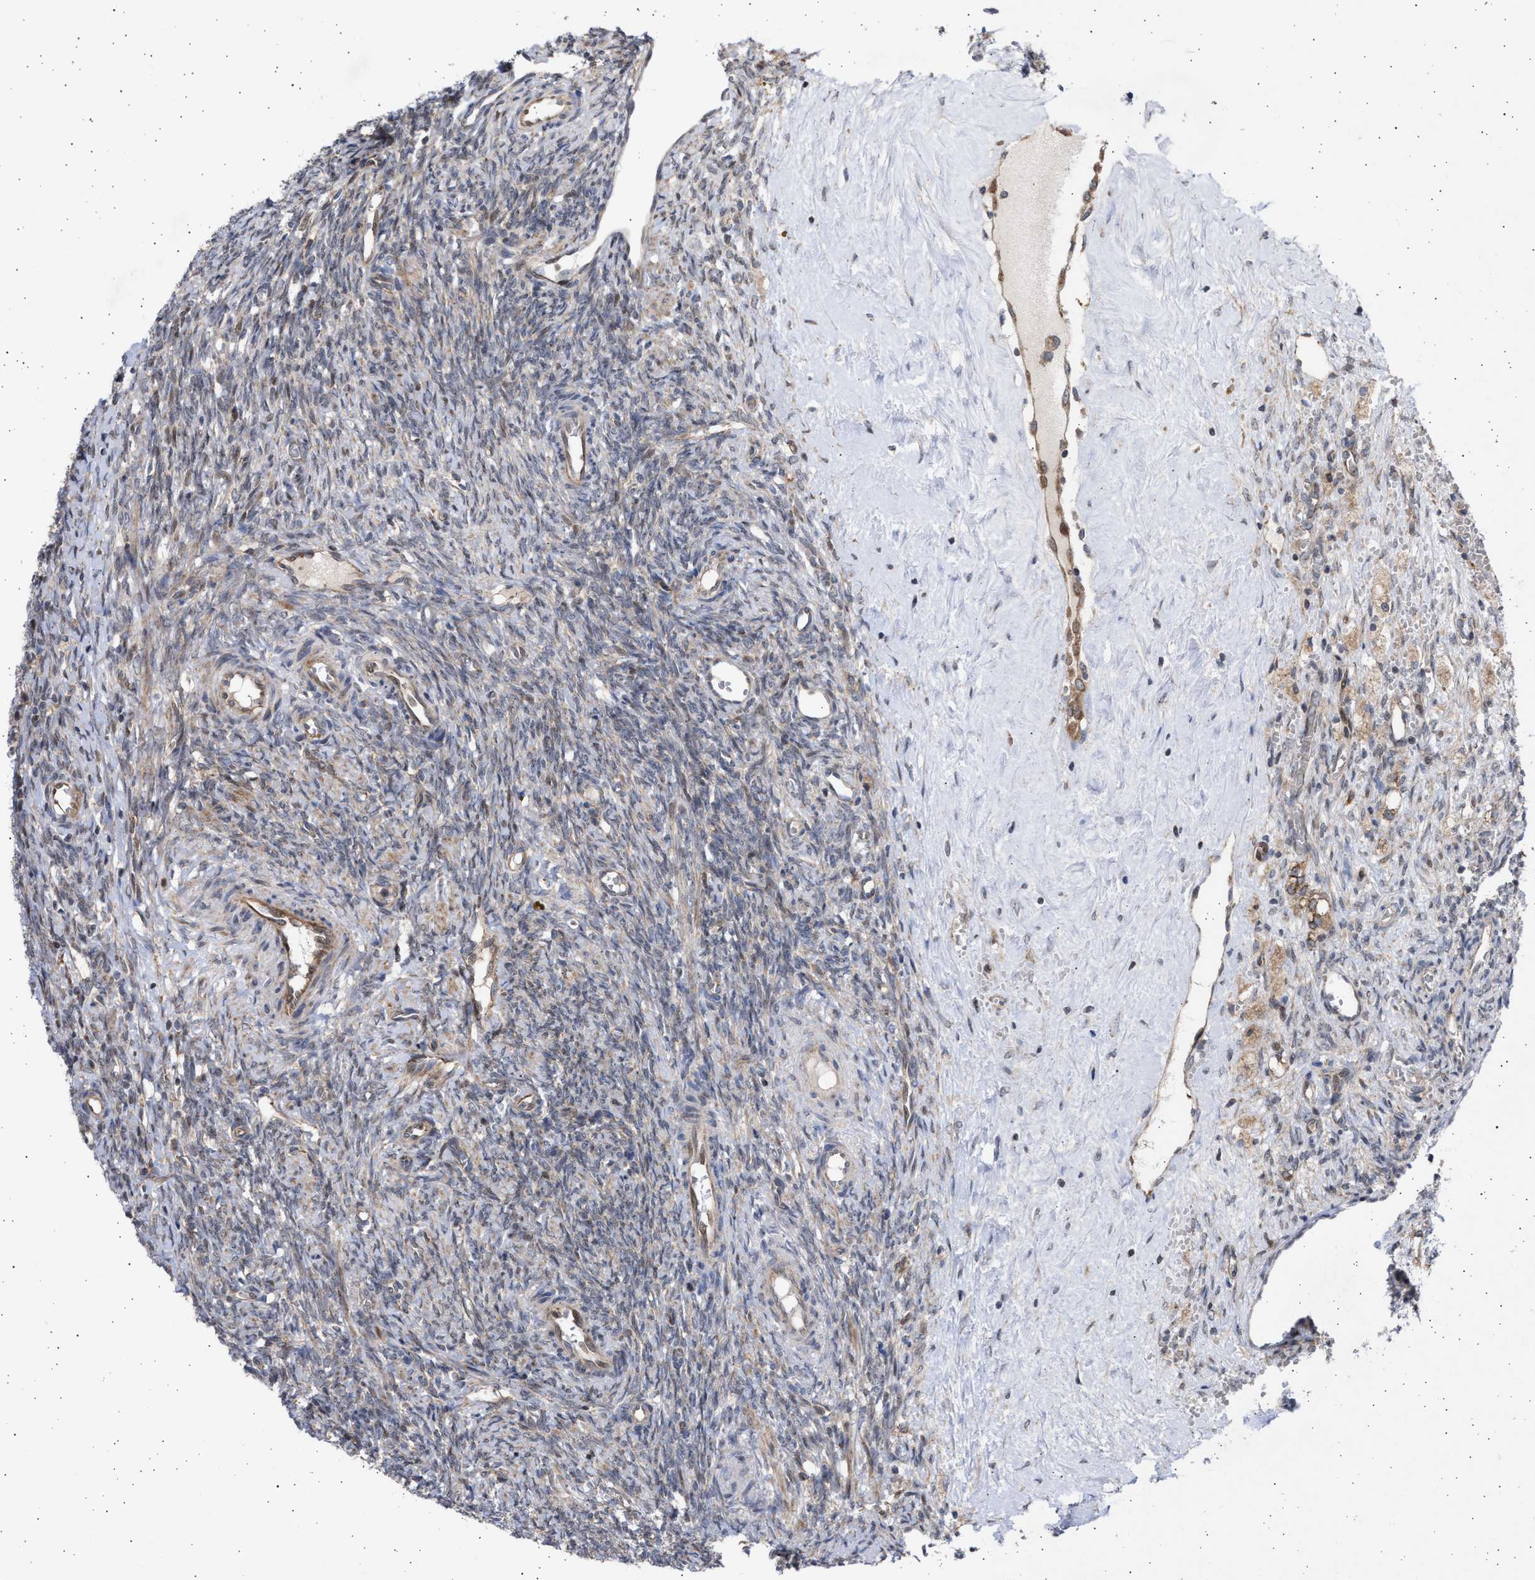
{"staining": {"intensity": "weak", "quantity": "25%-75%", "location": "cytoplasmic/membranous"}, "tissue": "ovary", "cell_type": "Ovarian stroma cells", "image_type": "normal", "snomed": [{"axis": "morphology", "description": "Normal tissue, NOS"}, {"axis": "topography", "description": "Ovary"}], "caption": "The image shows immunohistochemical staining of unremarkable ovary. There is weak cytoplasmic/membranous positivity is appreciated in approximately 25%-75% of ovarian stroma cells. The staining was performed using DAB (3,3'-diaminobenzidine), with brown indicating positive protein expression. Nuclei are stained blue with hematoxylin.", "gene": "TTC19", "patient": {"sex": "female", "age": 41}}